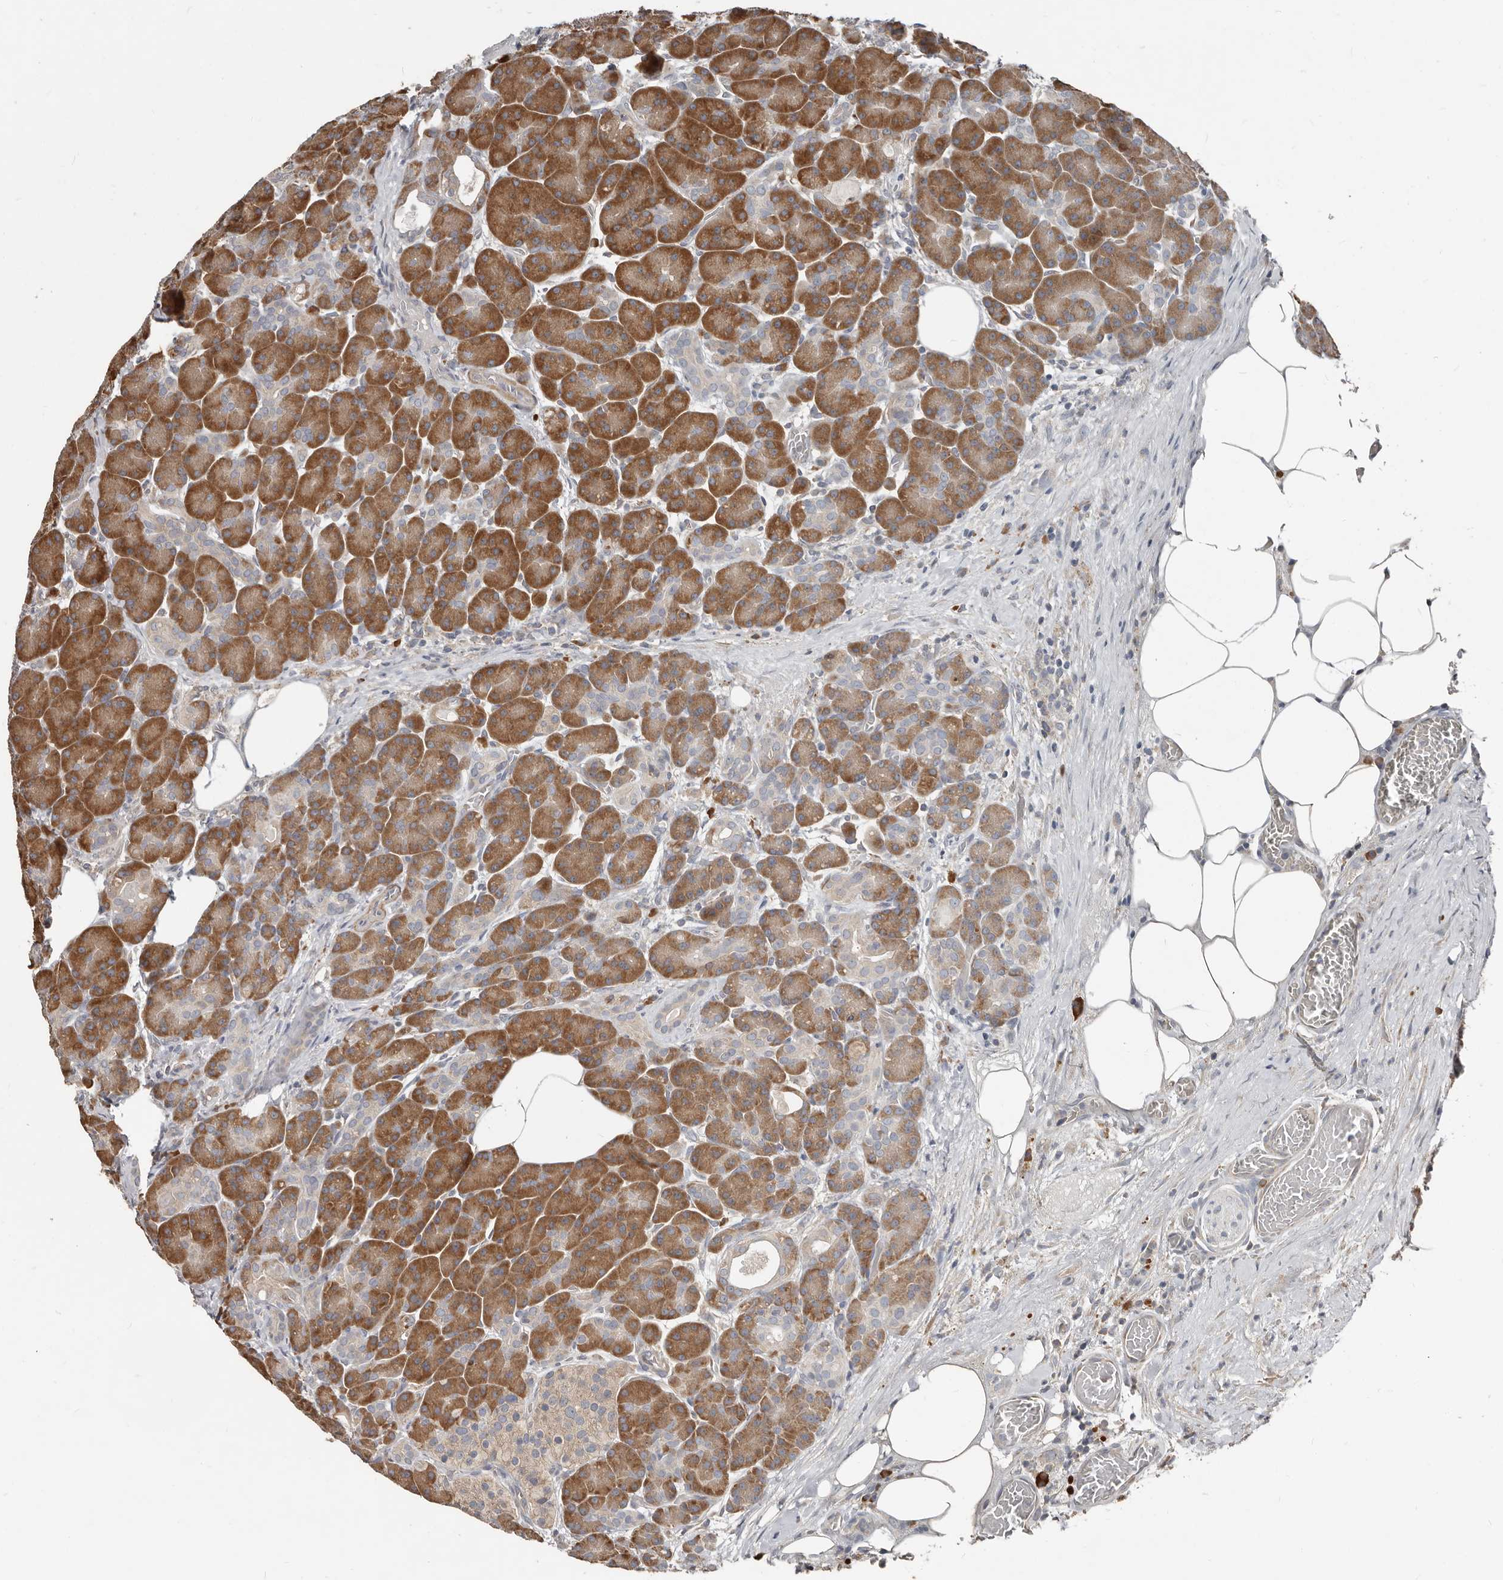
{"staining": {"intensity": "moderate", "quantity": ">75%", "location": "cytoplasmic/membranous"}, "tissue": "pancreas", "cell_type": "Exocrine glandular cells", "image_type": "normal", "snomed": [{"axis": "morphology", "description": "Normal tissue, NOS"}, {"axis": "topography", "description": "Pancreas"}], "caption": "Immunohistochemistry (IHC) staining of normal pancreas, which demonstrates medium levels of moderate cytoplasmic/membranous expression in about >75% of exocrine glandular cells indicating moderate cytoplasmic/membranous protein staining. The staining was performed using DAB (3,3'-diaminobenzidine) (brown) for protein detection and nuclei were counterstained in hematoxylin (blue).", "gene": "AKNAD1", "patient": {"sex": "male", "age": 63}}